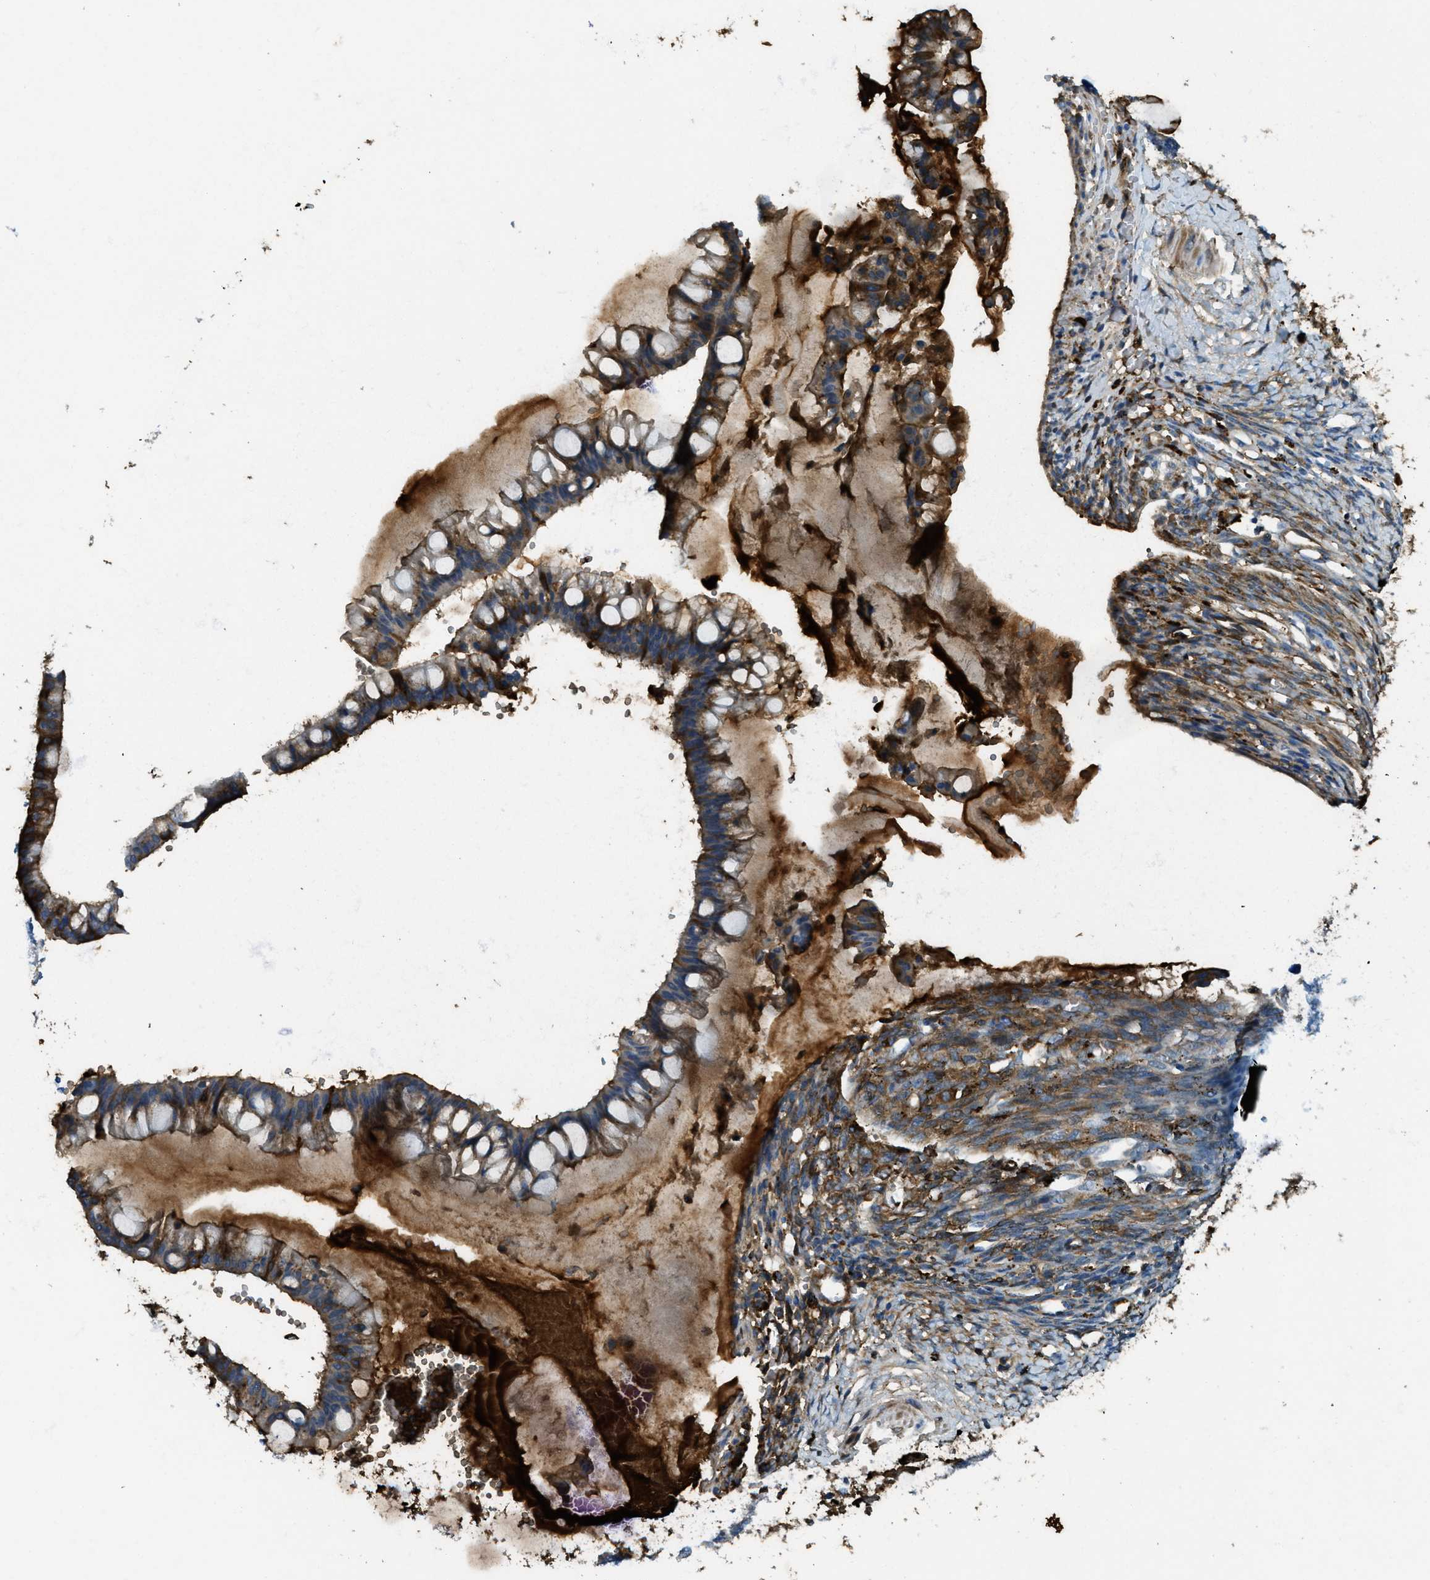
{"staining": {"intensity": "moderate", "quantity": ">75%", "location": "cytoplasmic/membranous"}, "tissue": "ovarian cancer", "cell_type": "Tumor cells", "image_type": "cancer", "snomed": [{"axis": "morphology", "description": "Cystadenocarcinoma, mucinous, NOS"}, {"axis": "topography", "description": "Ovary"}], "caption": "The immunohistochemical stain highlights moderate cytoplasmic/membranous positivity in tumor cells of ovarian cancer tissue.", "gene": "TRIM59", "patient": {"sex": "female", "age": 73}}